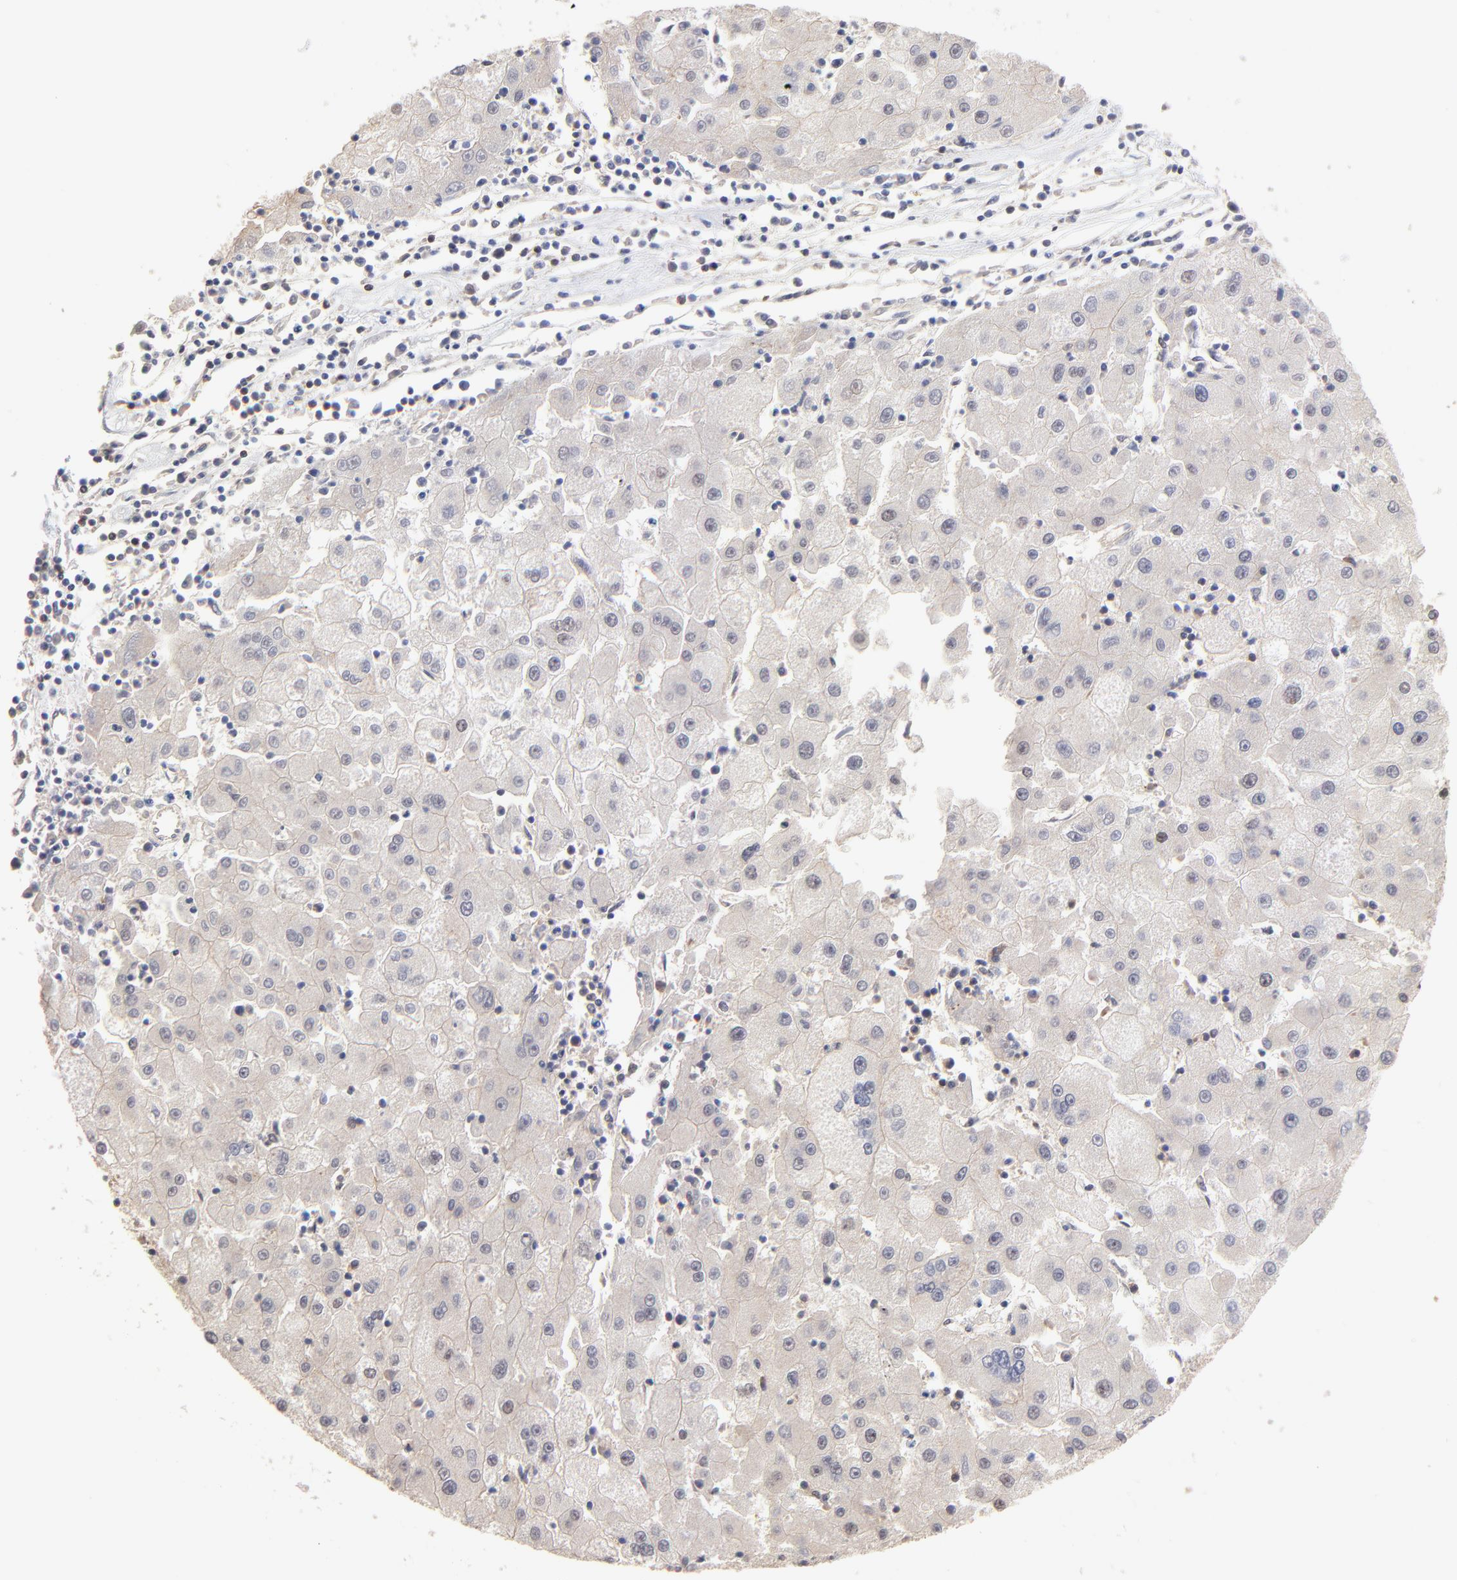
{"staining": {"intensity": "weak", "quantity": ">75%", "location": "cytoplasmic/membranous"}, "tissue": "liver cancer", "cell_type": "Tumor cells", "image_type": "cancer", "snomed": [{"axis": "morphology", "description": "Carcinoma, Hepatocellular, NOS"}, {"axis": "topography", "description": "Liver"}], "caption": "A low amount of weak cytoplasmic/membranous expression is seen in about >75% of tumor cells in hepatocellular carcinoma (liver) tissue. The staining was performed using DAB (3,3'-diaminobenzidine) to visualize the protein expression in brown, while the nuclei were stained in blue with hematoxylin (Magnification: 20x).", "gene": "DSN1", "patient": {"sex": "male", "age": 72}}